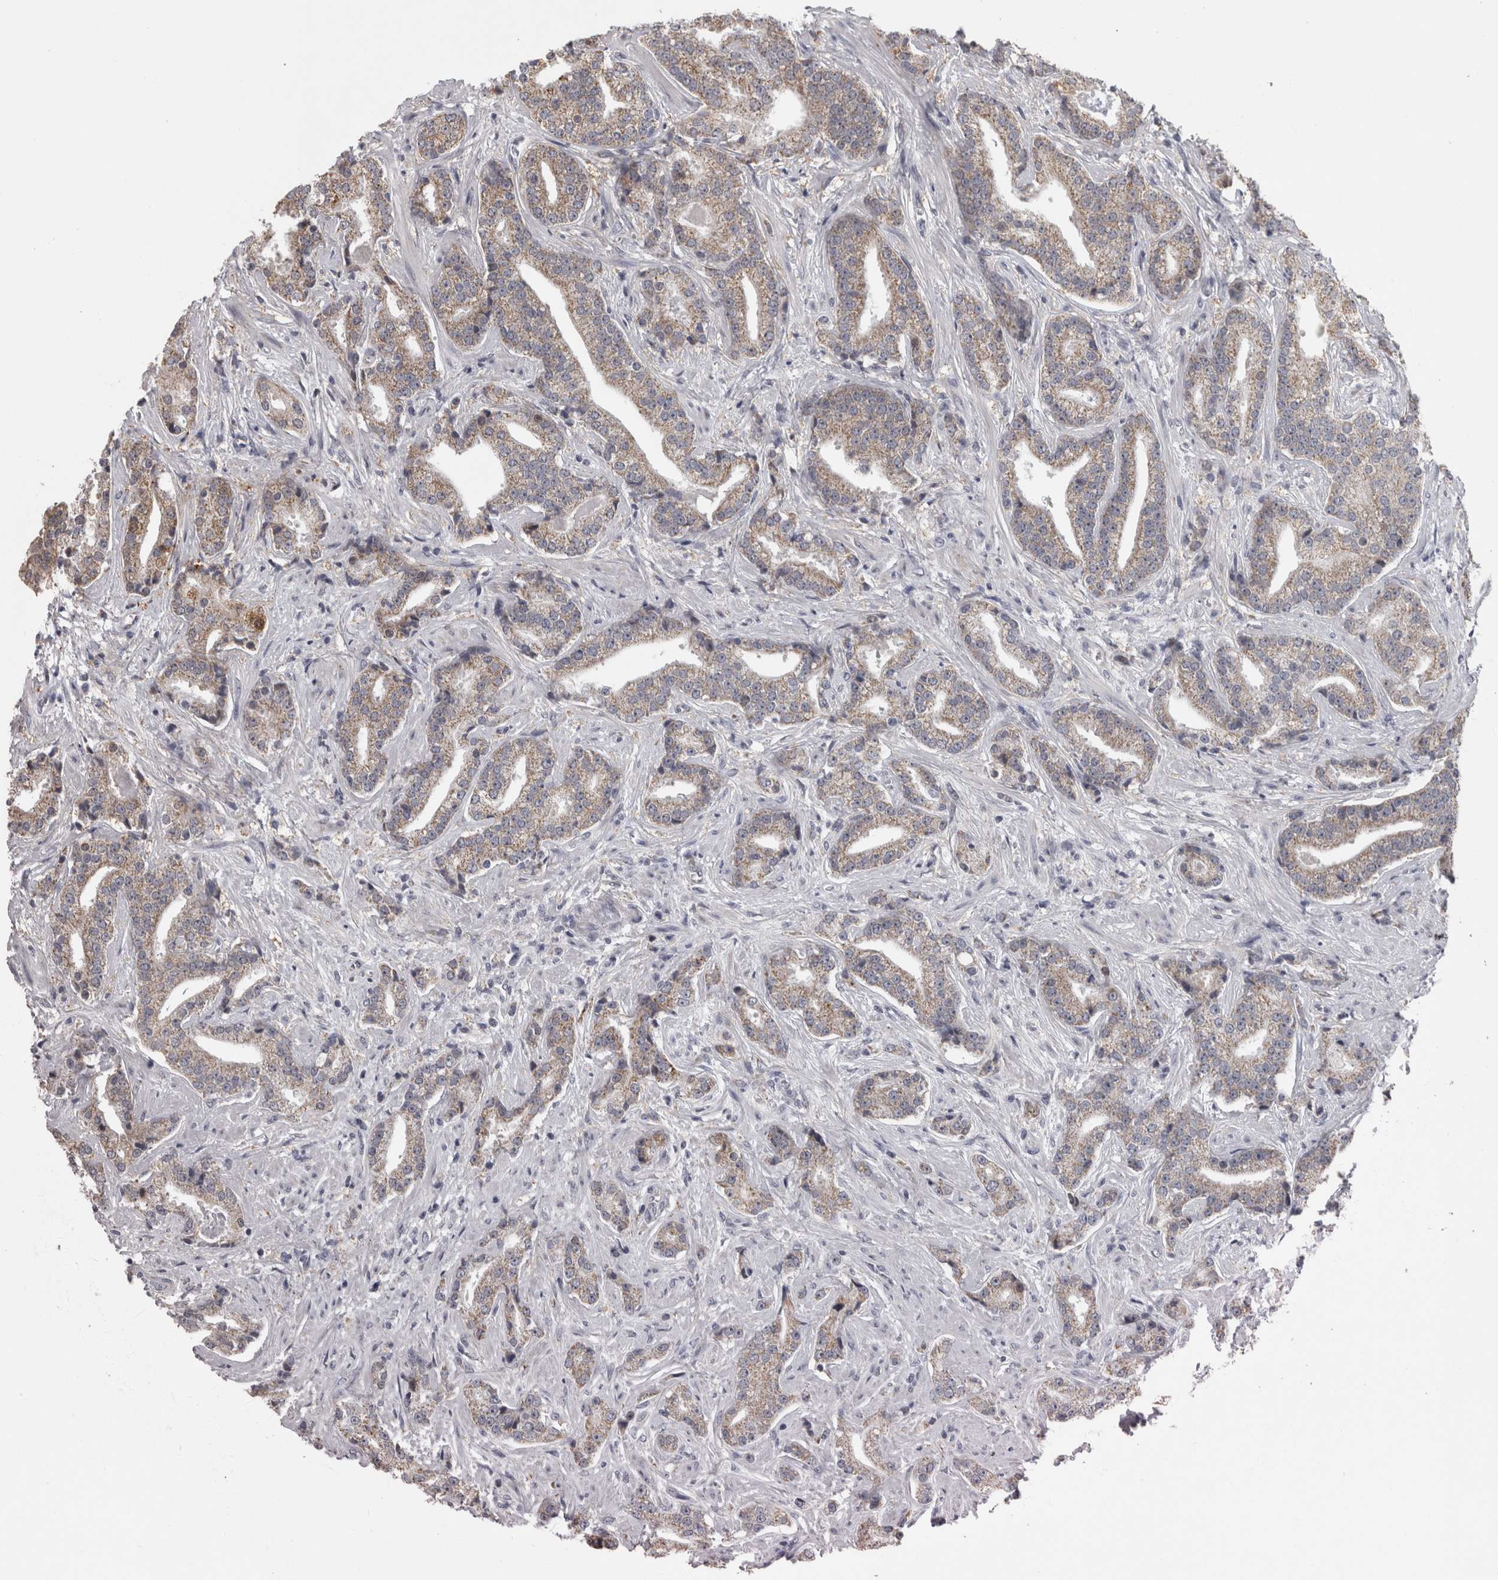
{"staining": {"intensity": "weak", "quantity": "25%-75%", "location": "cytoplasmic/membranous"}, "tissue": "prostate cancer", "cell_type": "Tumor cells", "image_type": "cancer", "snomed": [{"axis": "morphology", "description": "Adenocarcinoma, Low grade"}, {"axis": "topography", "description": "Prostate"}], "caption": "Weak cytoplasmic/membranous staining for a protein is seen in about 25%-75% of tumor cells of prostate cancer (adenocarcinoma (low-grade)) using immunohistochemistry (IHC).", "gene": "DBT", "patient": {"sex": "male", "age": 67}}